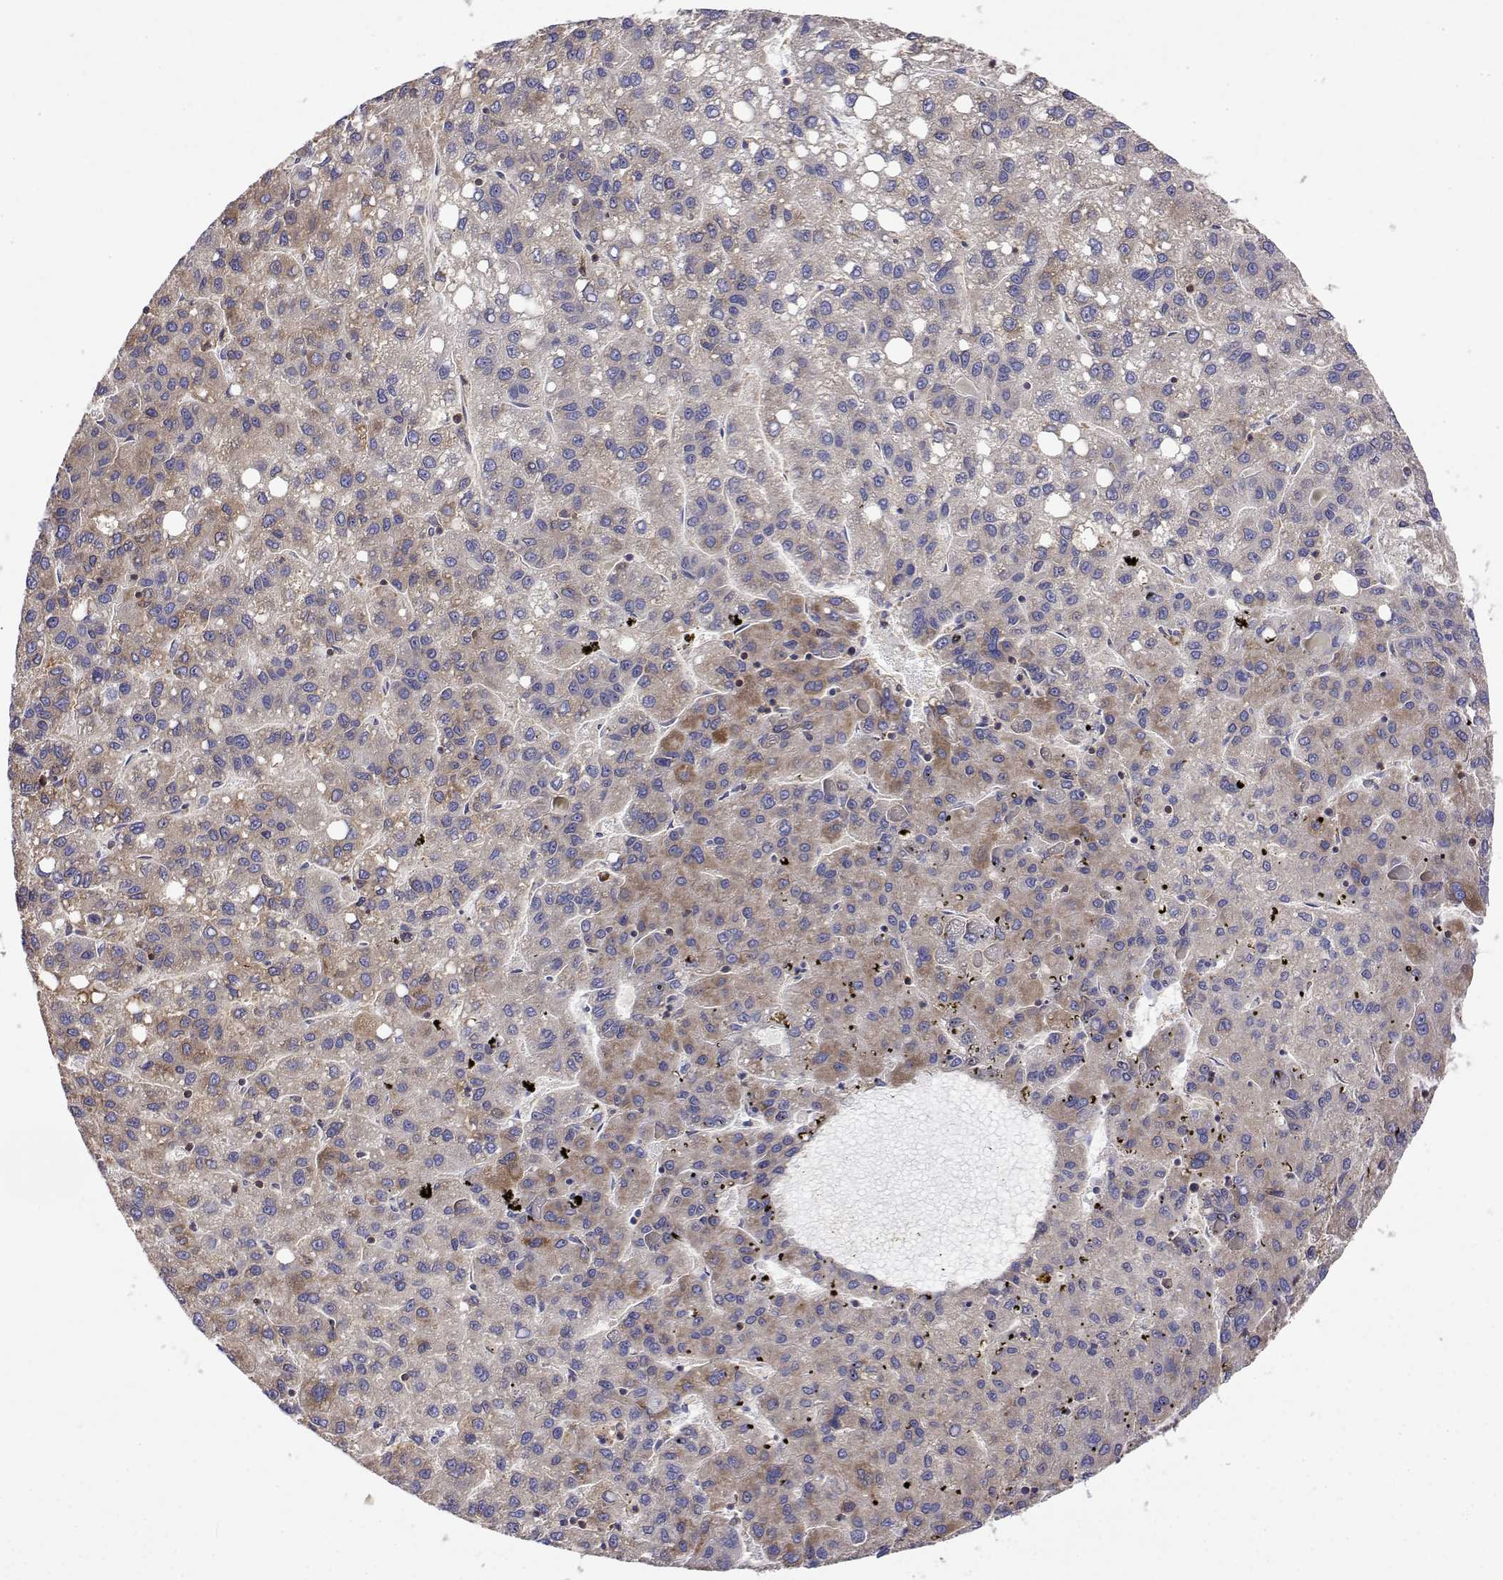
{"staining": {"intensity": "weak", "quantity": "25%-75%", "location": "cytoplasmic/membranous"}, "tissue": "liver cancer", "cell_type": "Tumor cells", "image_type": "cancer", "snomed": [{"axis": "morphology", "description": "Carcinoma, Hepatocellular, NOS"}, {"axis": "topography", "description": "Liver"}], "caption": "Immunohistochemical staining of human liver hepatocellular carcinoma reveals low levels of weak cytoplasmic/membranous expression in about 25%-75% of tumor cells.", "gene": "EEF1G", "patient": {"sex": "female", "age": 82}}